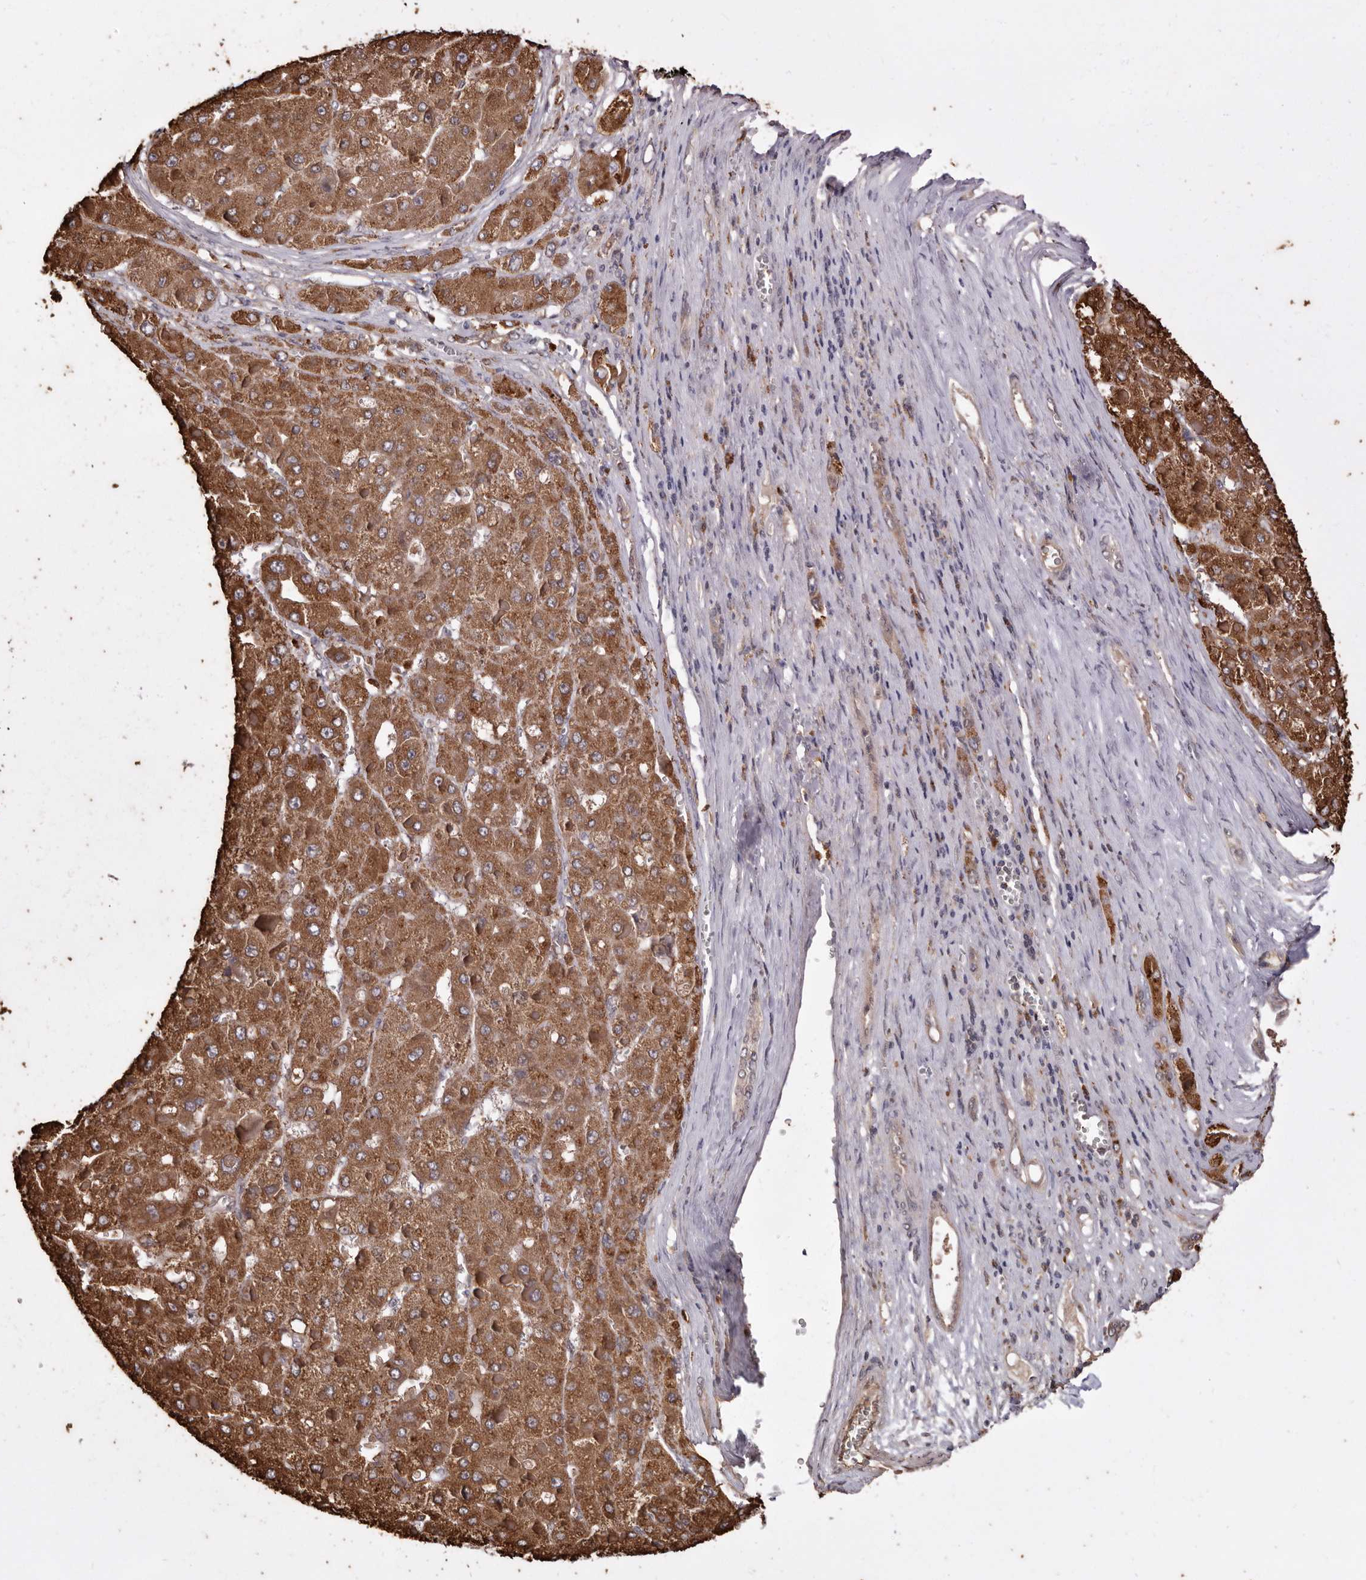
{"staining": {"intensity": "strong", "quantity": ">75%", "location": "cytoplasmic/membranous"}, "tissue": "liver cancer", "cell_type": "Tumor cells", "image_type": "cancer", "snomed": [{"axis": "morphology", "description": "Carcinoma, Hepatocellular, NOS"}, {"axis": "topography", "description": "Liver"}], "caption": "Immunohistochemistry (IHC) of human hepatocellular carcinoma (liver) demonstrates high levels of strong cytoplasmic/membranous expression in approximately >75% of tumor cells.", "gene": "RSPO2", "patient": {"sex": "female", "age": 73}}